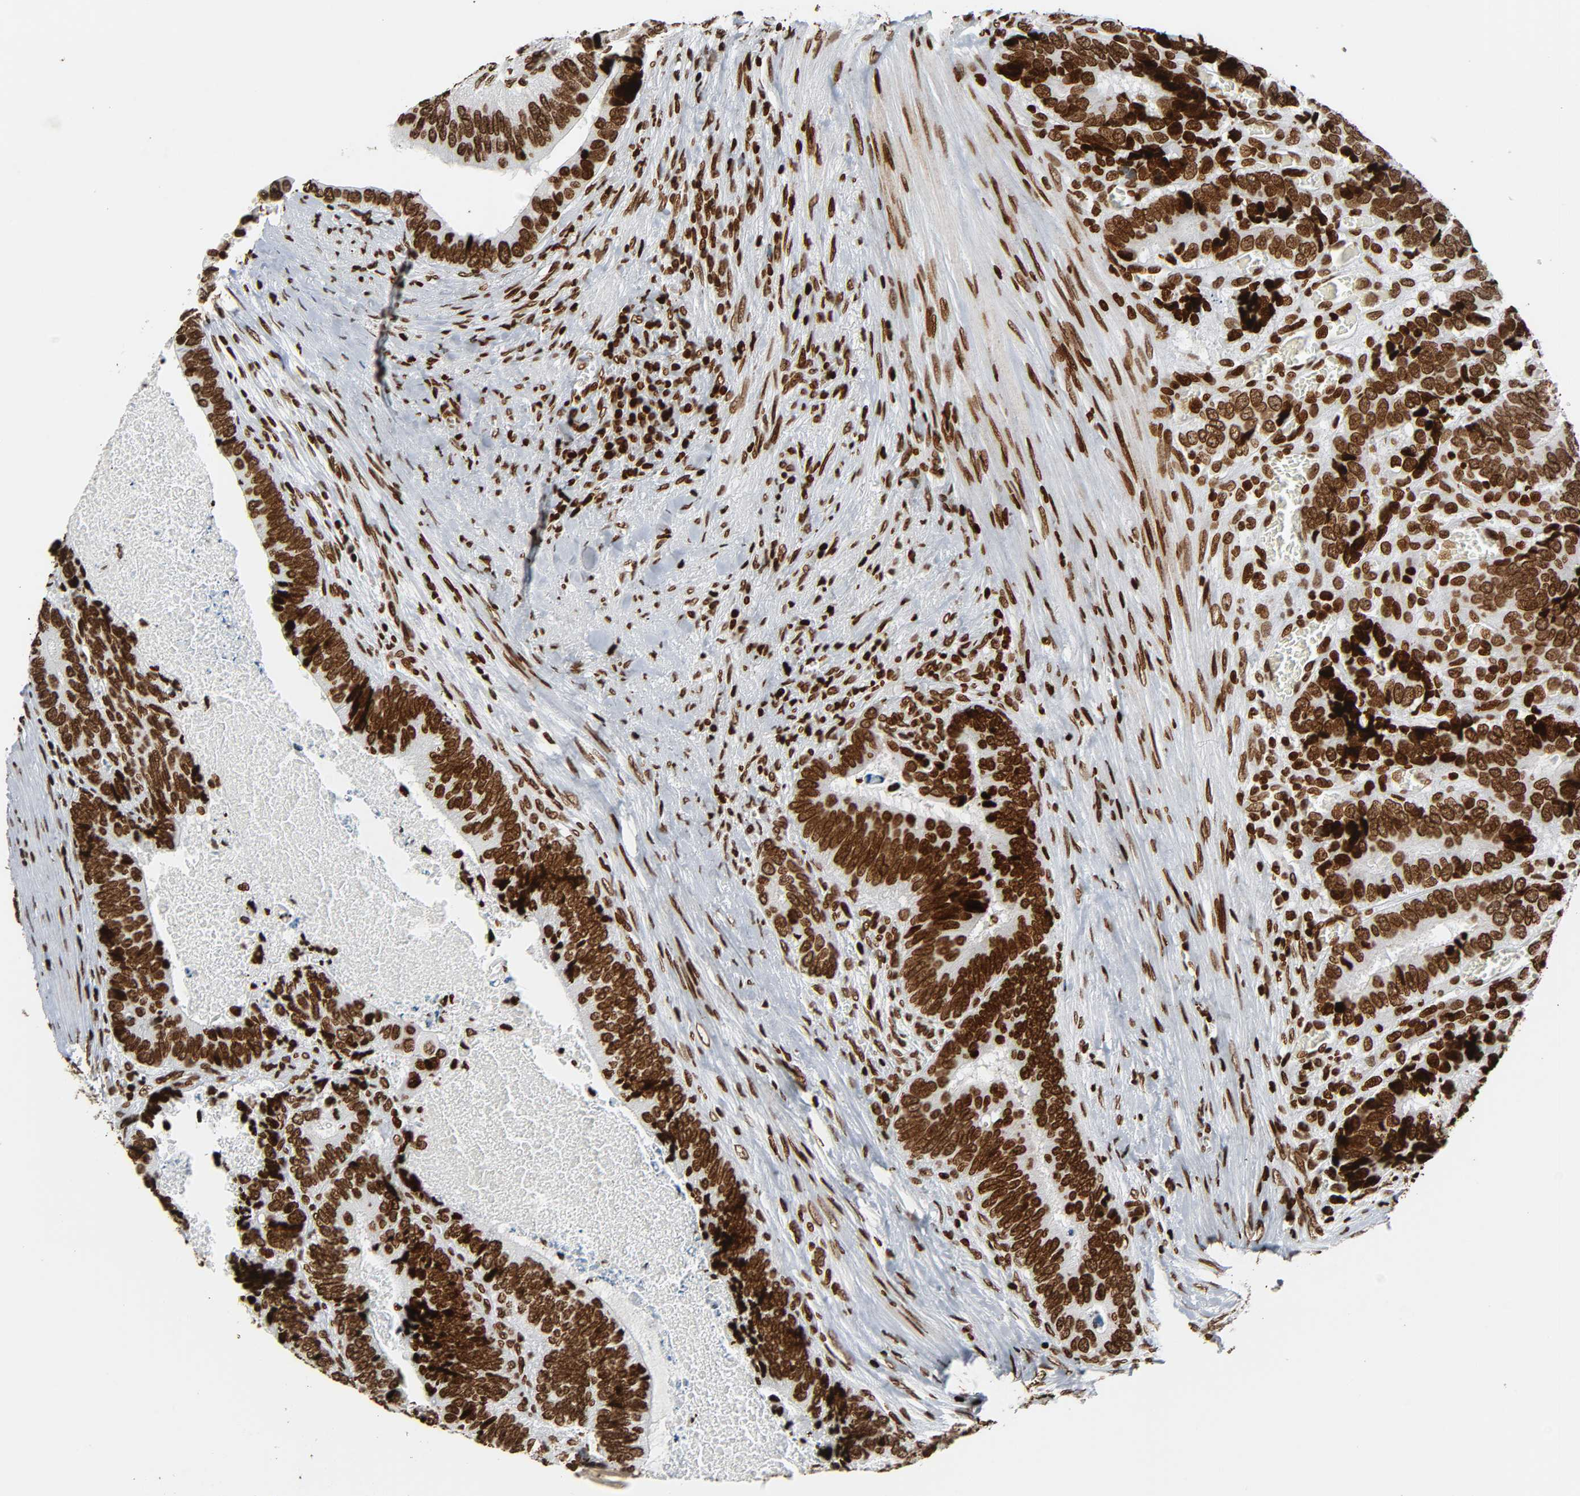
{"staining": {"intensity": "strong", "quantity": ">75%", "location": "nuclear"}, "tissue": "colorectal cancer", "cell_type": "Tumor cells", "image_type": "cancer", "snomed": [{"axis": "morphology", "description": "Adenocarcinoma, NOS"}, {"axis": "topography", "description": "Colon"}], "caption": "Protein staining of adenocarcinoma (colorectal) tissue displays strong nuclear positivity in about >75% of tumor cells. (IHC, brightfield microscopy, high magnification).", "gene": "RXRA", "patient": {"sex": "male", "age": 72}}